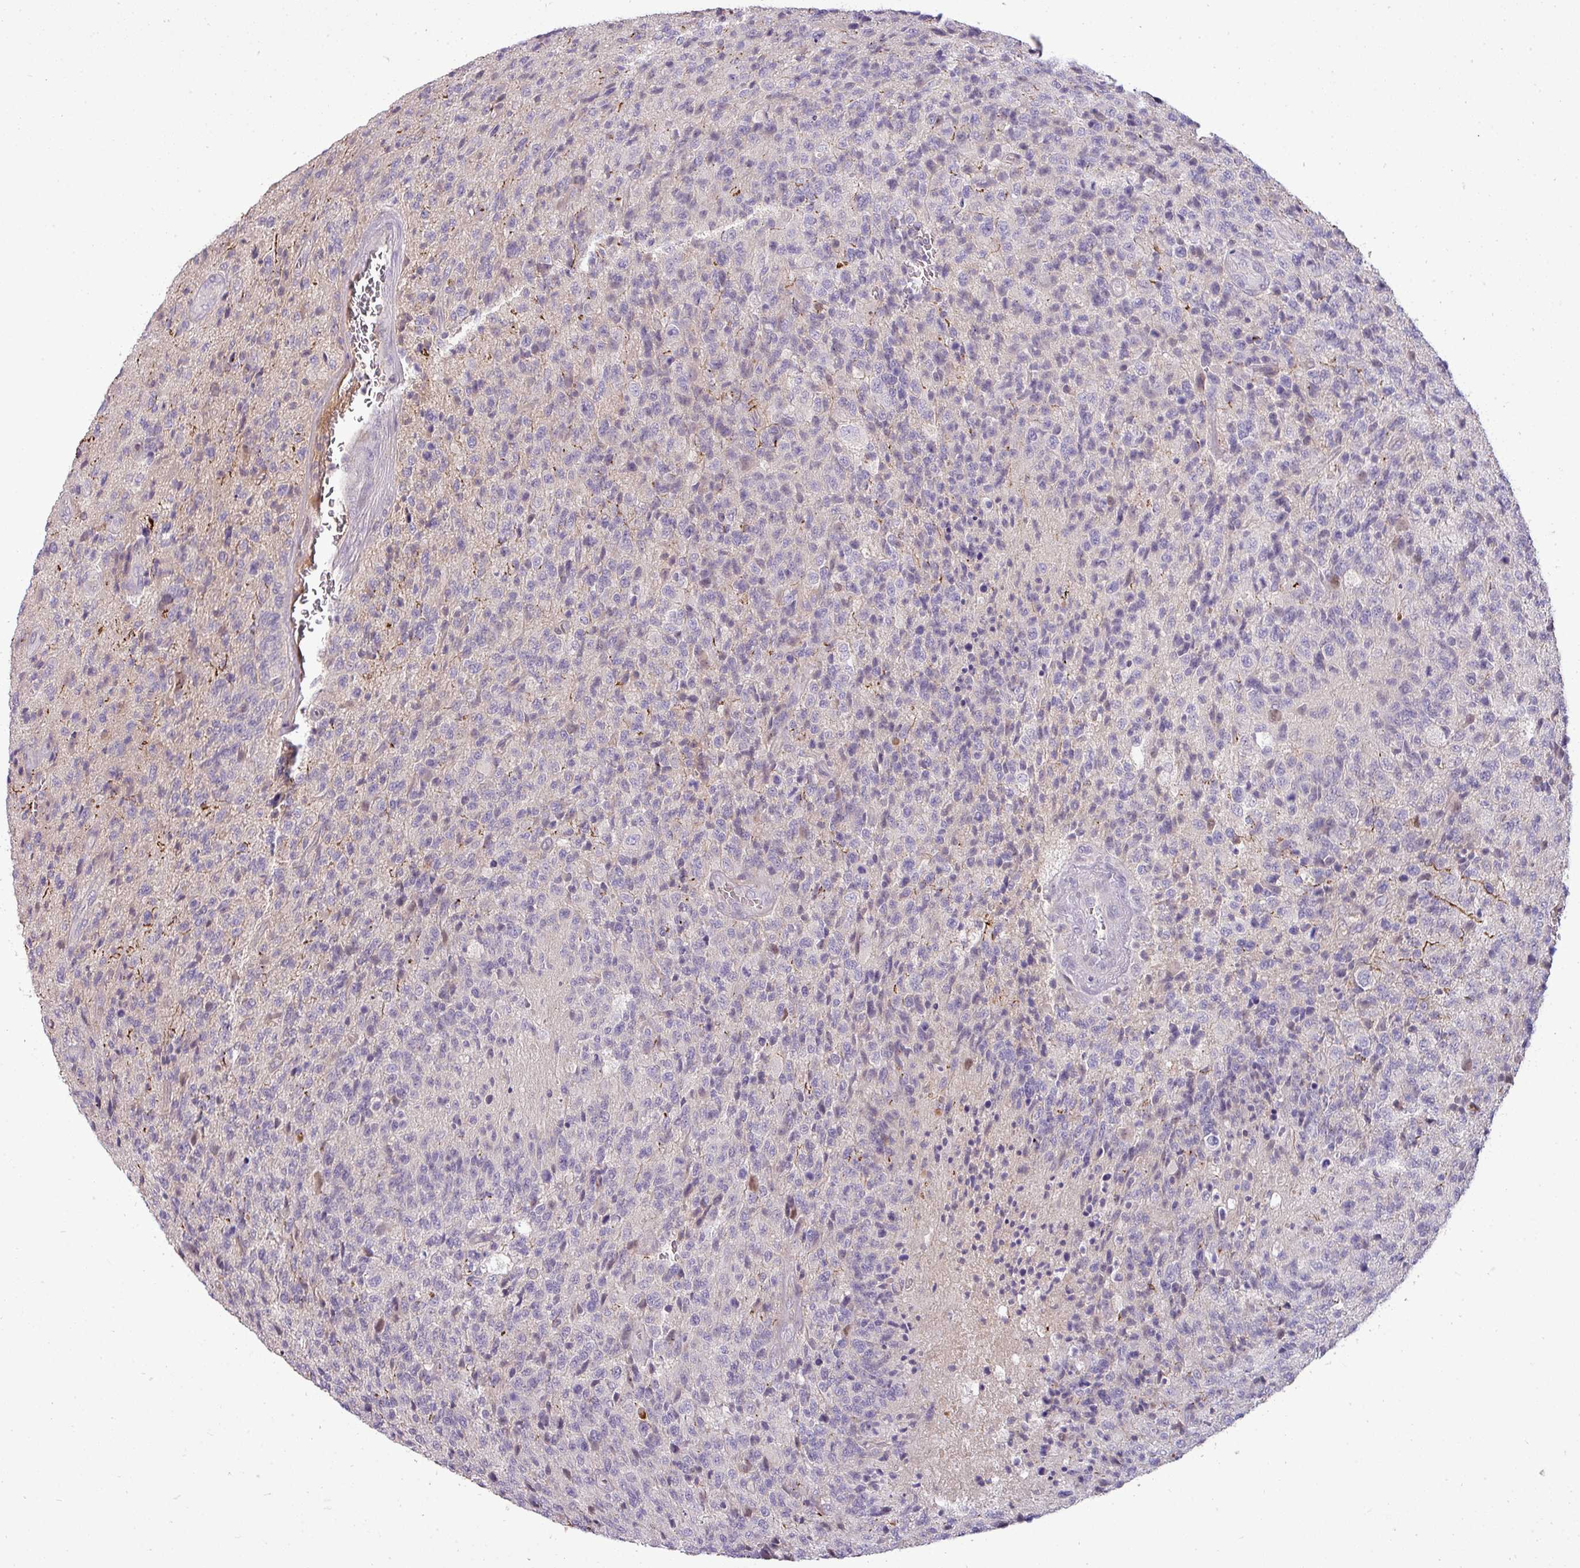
{"staining": {"intensity": "negative", "quantity": "none", "location": "none"}, "tissue": "glioma", "cell_type": "Tumor cells", "image_type": "cancer", "snomed": [{"axis": "morphology", "description": "Glioma, malignant, High grade"}, {"axis": "topography", "description": "Brain"}], "caption": "High power microscopy histopathology image of an IHC image of glioma, revealing no significant positivity in tumor cells. (Immunohistochemistry, brightfield microscopy, high magnification).", "gene": "APOM", "patient": {"sex": "male", "age": 36}}